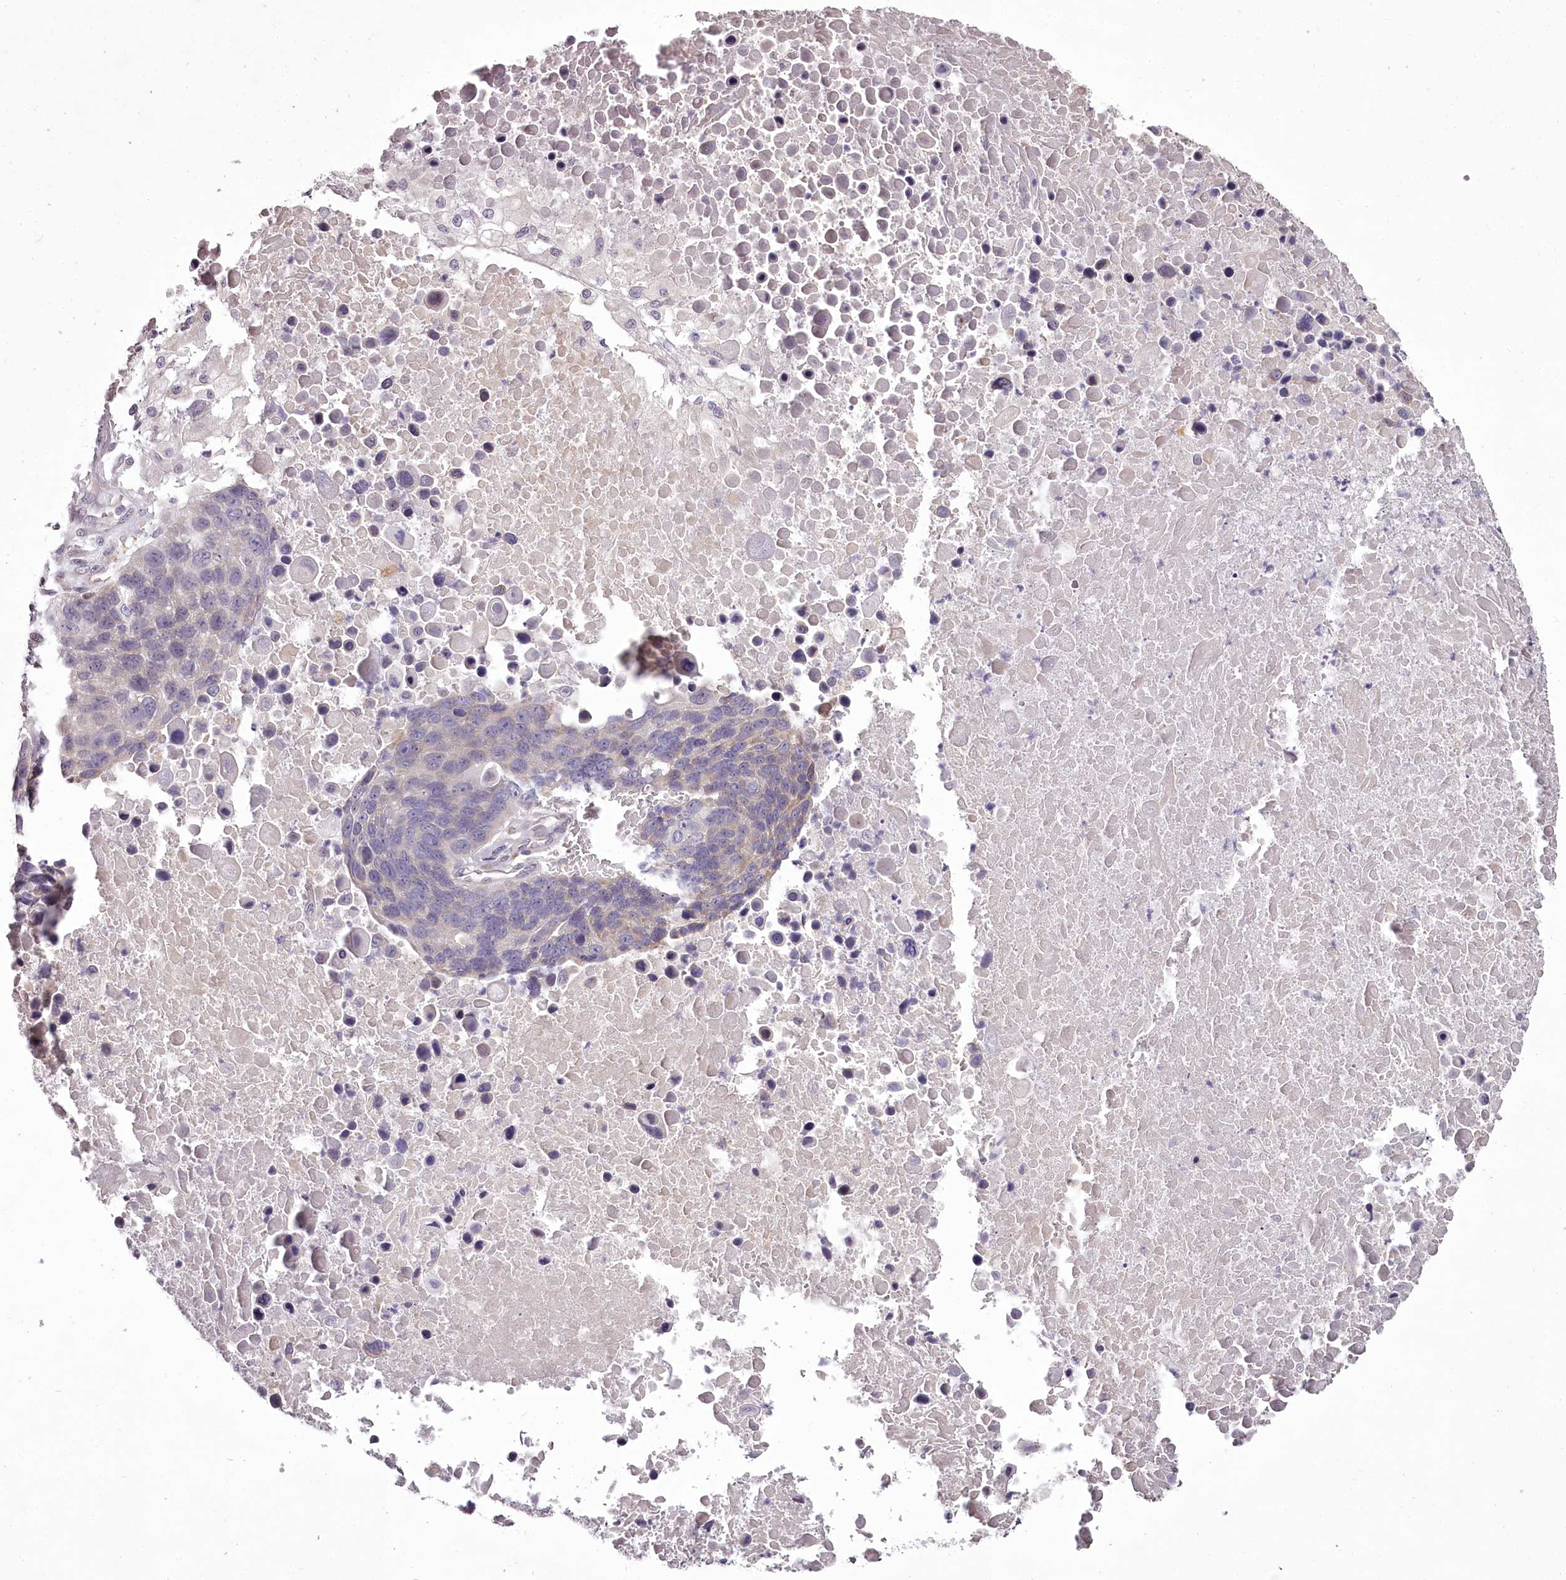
{"staining": {"intensity": "negative", "quantity": "none", "location": "none"}, "tissue": "lung cancer", "cell_type": "Tumor cells", "image_type": "cancer", "snomed": [{"axis": "morphology", "description": "Normal tissue, NOS"}, {"axis": "morphology", "description": "Squamous cell carcinoma, NOS"}, {"axis": "topography", "description": "Lymph node"}, {"axis": "topography", "description": "Lung"}], "caption": "IHC micrograph of neoplastic tissue: human squamous cell carcinoma (lung) stained with DAB reveals no significant protein staining in tumor cells.", "gene": "C1orf56", "patient": {"sex": "male", "age": 66}}